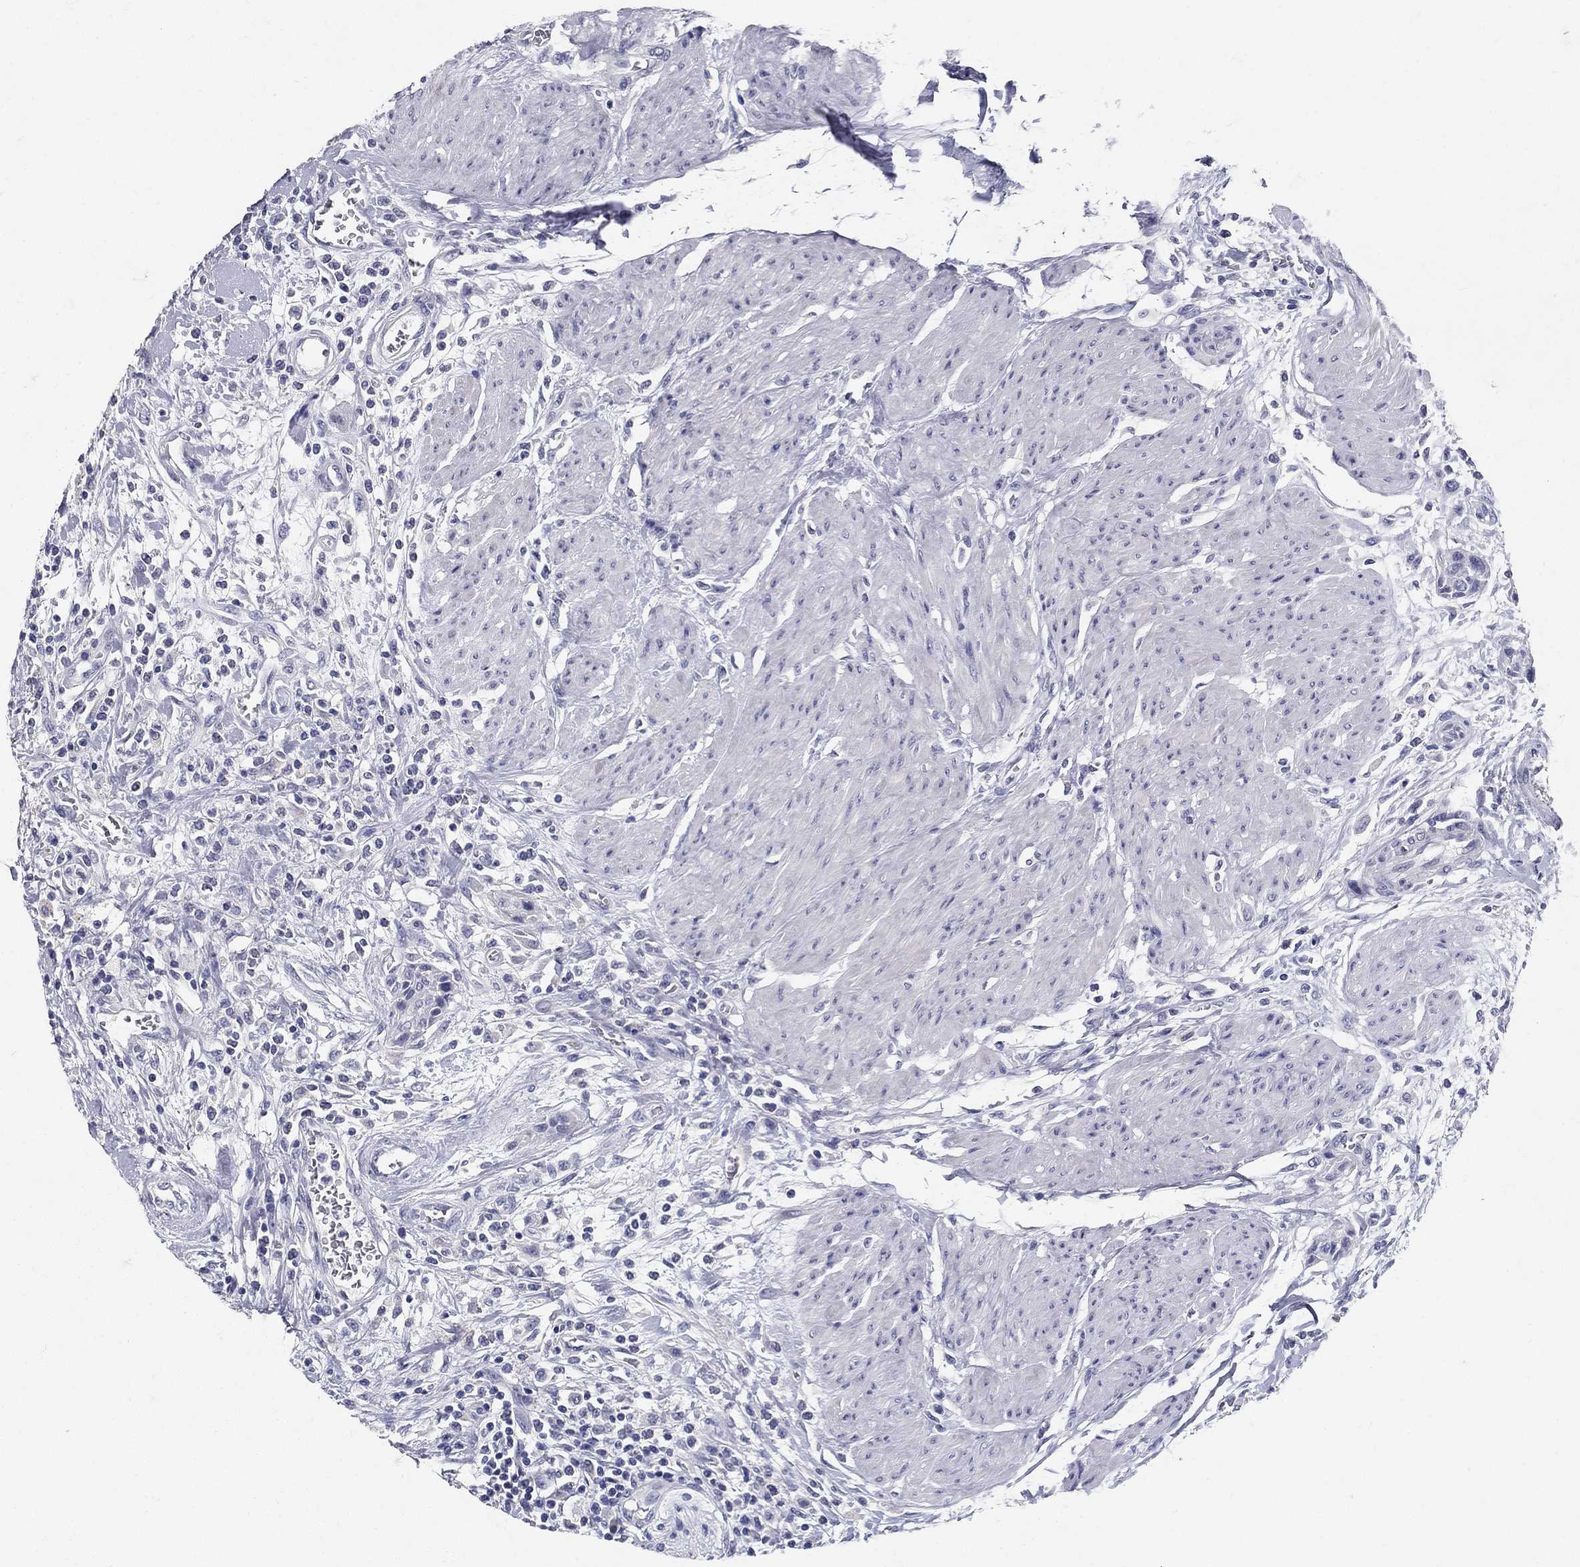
{"staining": {"intensity": "negative", "quantity": "none", "location": "none"}, "tissue": "urothelial cancer", "cell_type": "Tumor cells", "image_type": "cancer", "snomed": [{"axis": "morphology", "description": "Urothelial carcinoma, High grade"}, {"axis": "topography", "description": "Urinary bladder"}], "caption": "IHC of high-grade urothelial carcinoma demonstrates no expression in tumor cells.", "gene": "POMC", "patient": {"sex": "male", "age": 35}}